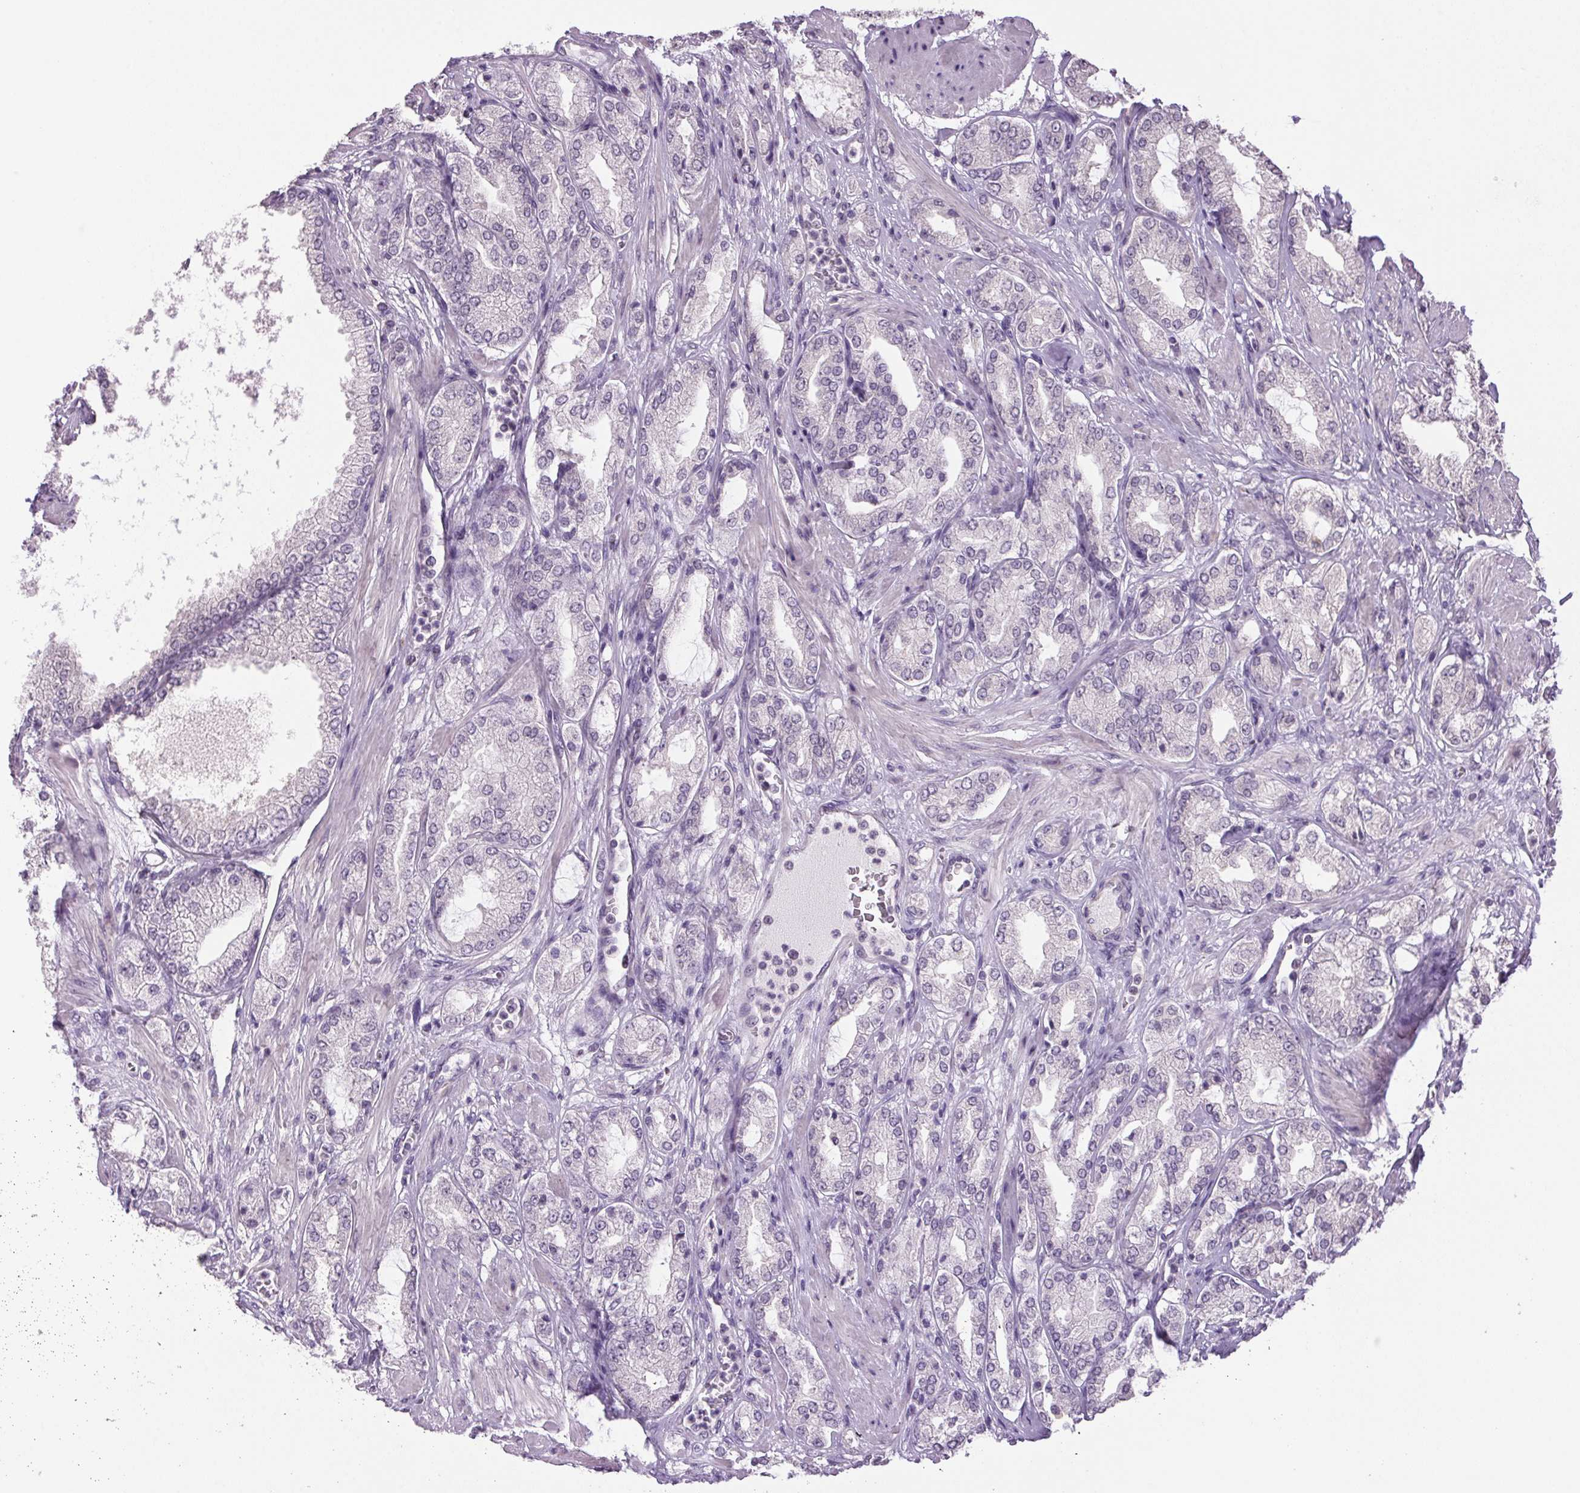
{"staining": {"intensity": "negative", "quantity": "none", "location": "none"}, "tissue": "prostate cancer", "cell_type": "Tumor cells", "image_type": "cancer", "snomed": [{"axis": "morphology", "description": "Adenocarcinoma, High grade"}, {"axis": "topography", "description": "Prostate"}], "caption": "Adenocarcinoma (high-grade) (prostate) was stained to show a protein in brown. There is no significant staining in tumor cells. (DAB IHC visualized using brightfield microscopy, high magnification).", "gene": "VWA3B", "patient": {"sex": "male", "age": 68}}